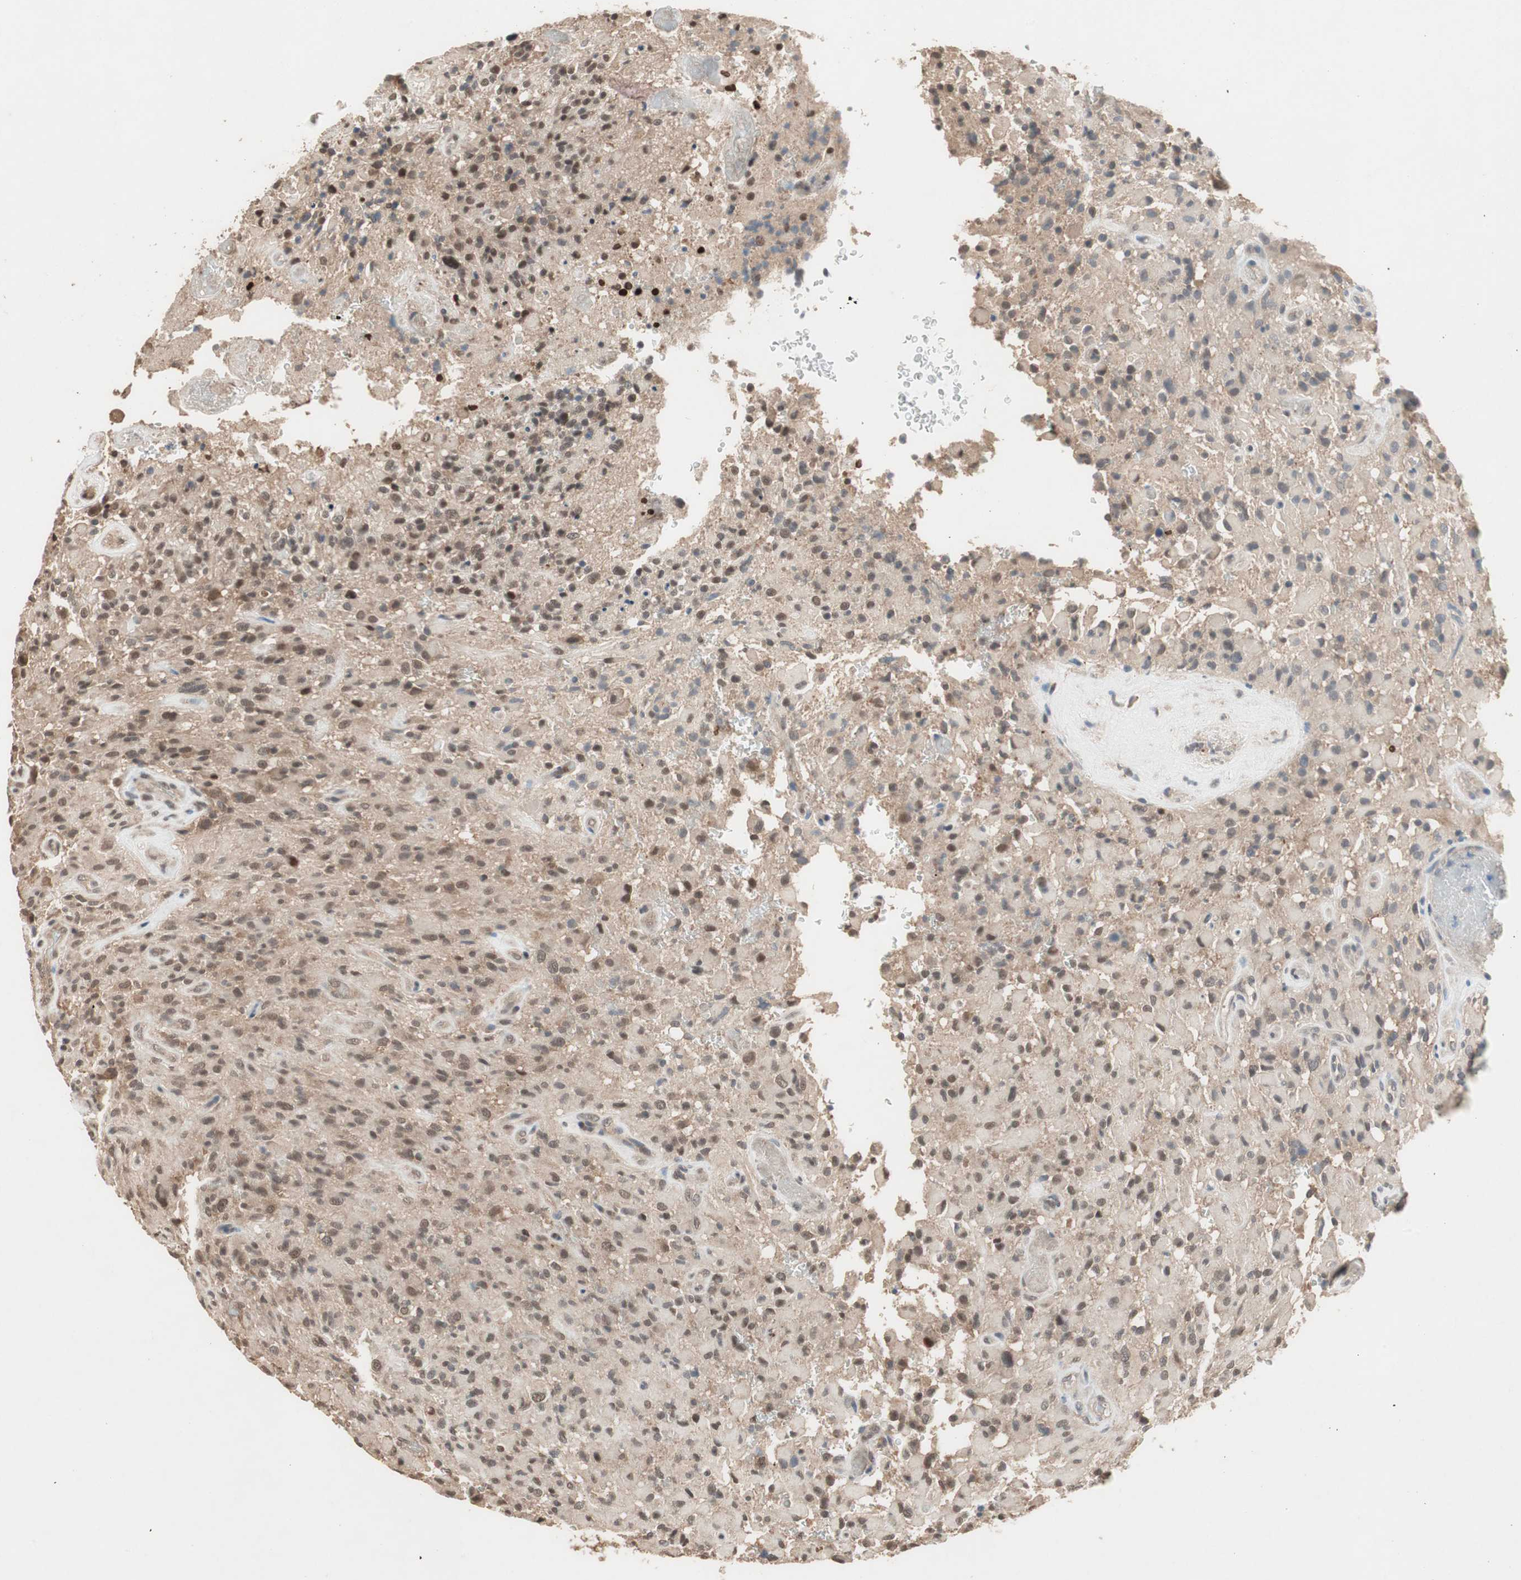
{"staining": {"intensity": "moderate", "quantity": ">75%", "location": "cytoplasmic/membranous,nuclear"}, "tissue": "glioma", "cell_type": "Tumor cells", "image_type": "cancer", "snomed": [{"axis": "morphology", "description": "Glioma, malignant, High grade"}, {"axis": "topography", "description": "Brain"}], "caption": "An image showing moderate cytoplasmic/membranous and nuclear staining in about >75% of tumor cells in malignant glioma (high-grade), as visualized by brown immunohistochemical staining.", "gene": "GART", "patient": {"sex": "male", "age": 71}}